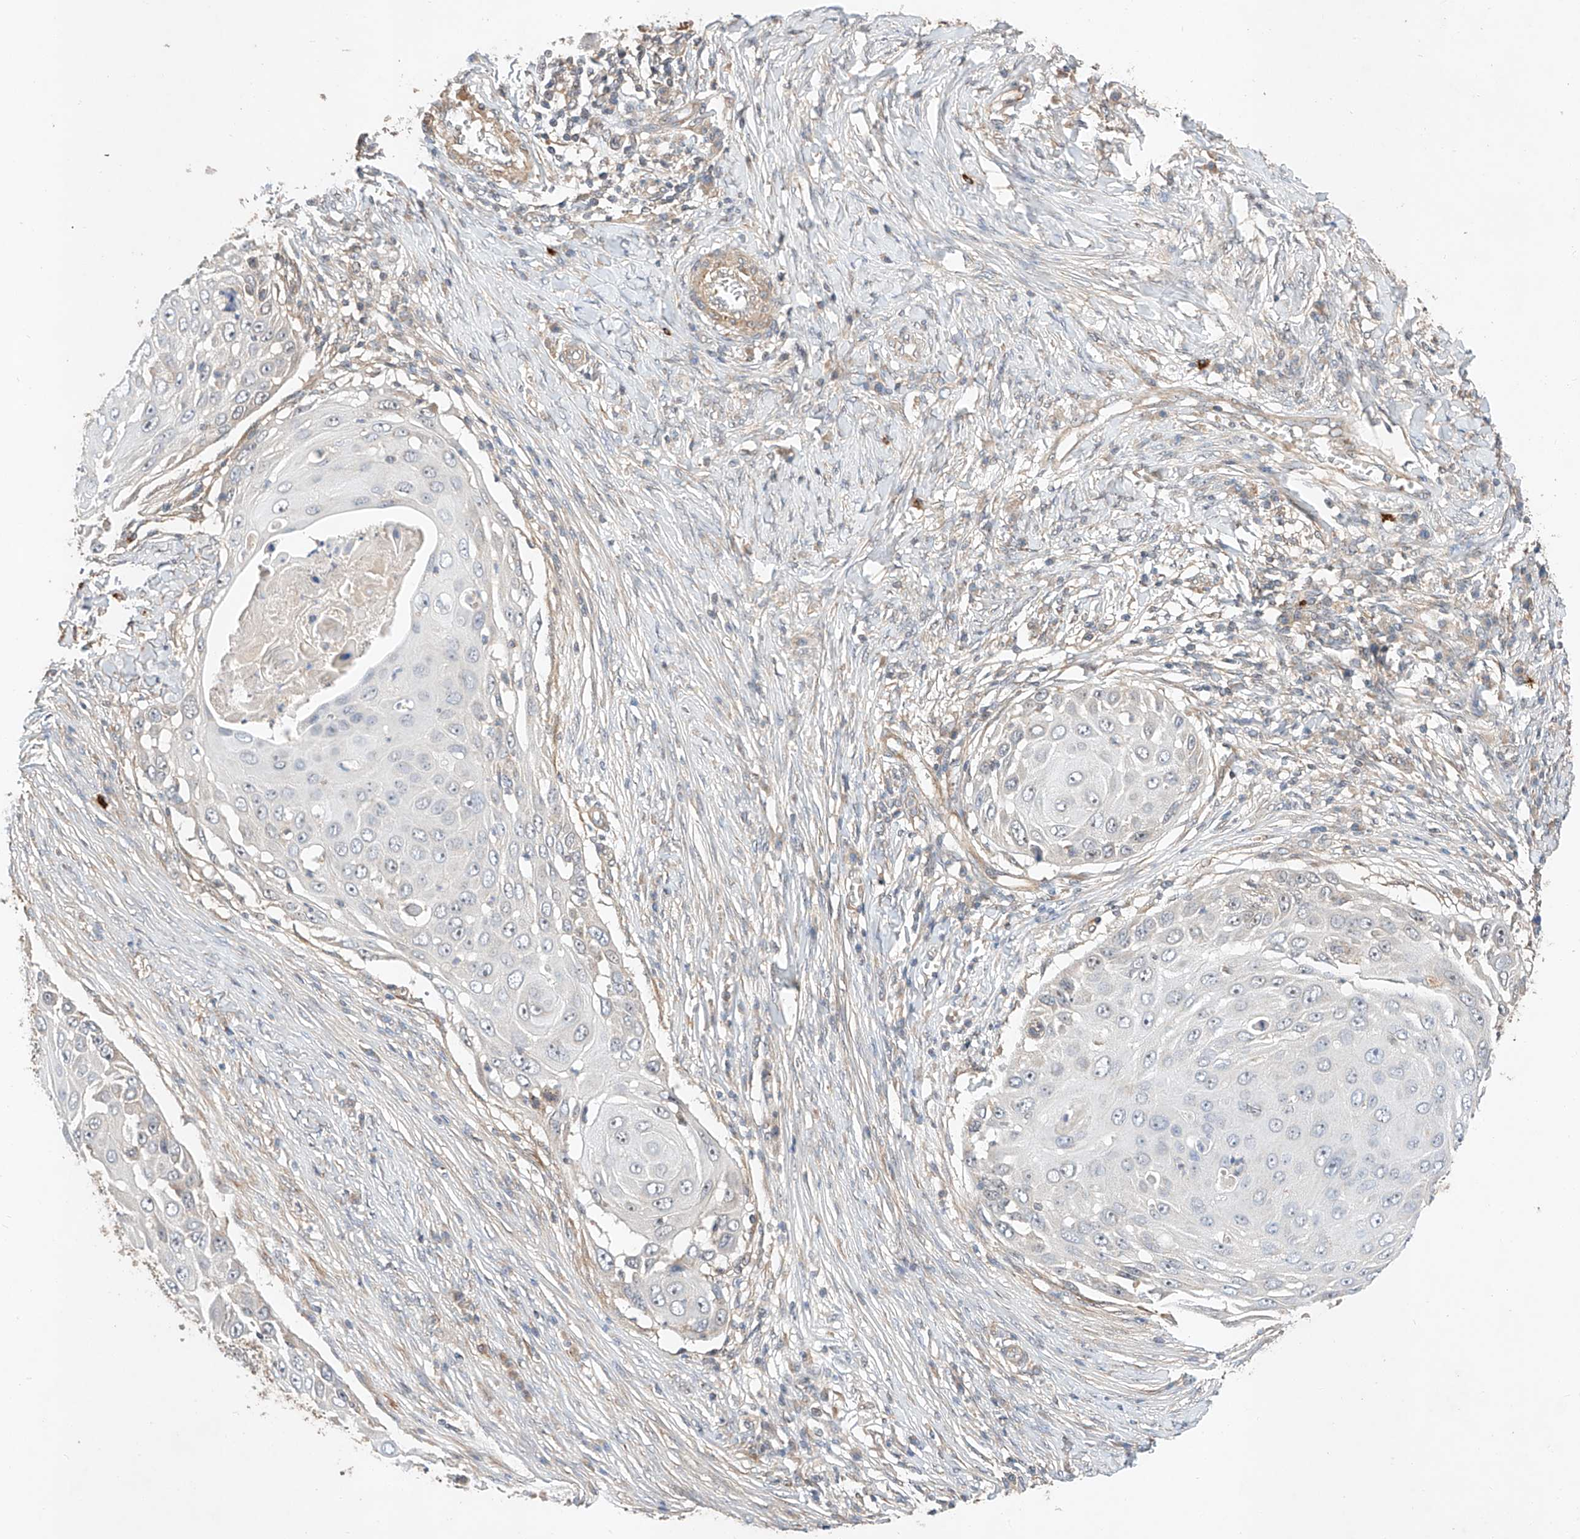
{"staining": {"intensity": "negative", "quantity": "none", "location": "none"}, "tissue": "skin cancer", "cell_type": "Tumor cells", "image_type": "cancer", "snomed": [{"axis": "morphology", "description": "Squamous cell carcinoma, NOS"}, {"axis": "topography", "description": "Skin"}], "caption": "DAB immunohistochemical staining of squamous cell carcinoma (skin) reveals no significant expression in tumor cells. (Immunohistochemistry (ihc), brightfield microscopy, high magnification).", "gene": "RAB23", "patient": {"sex": "female", "age": 44}}